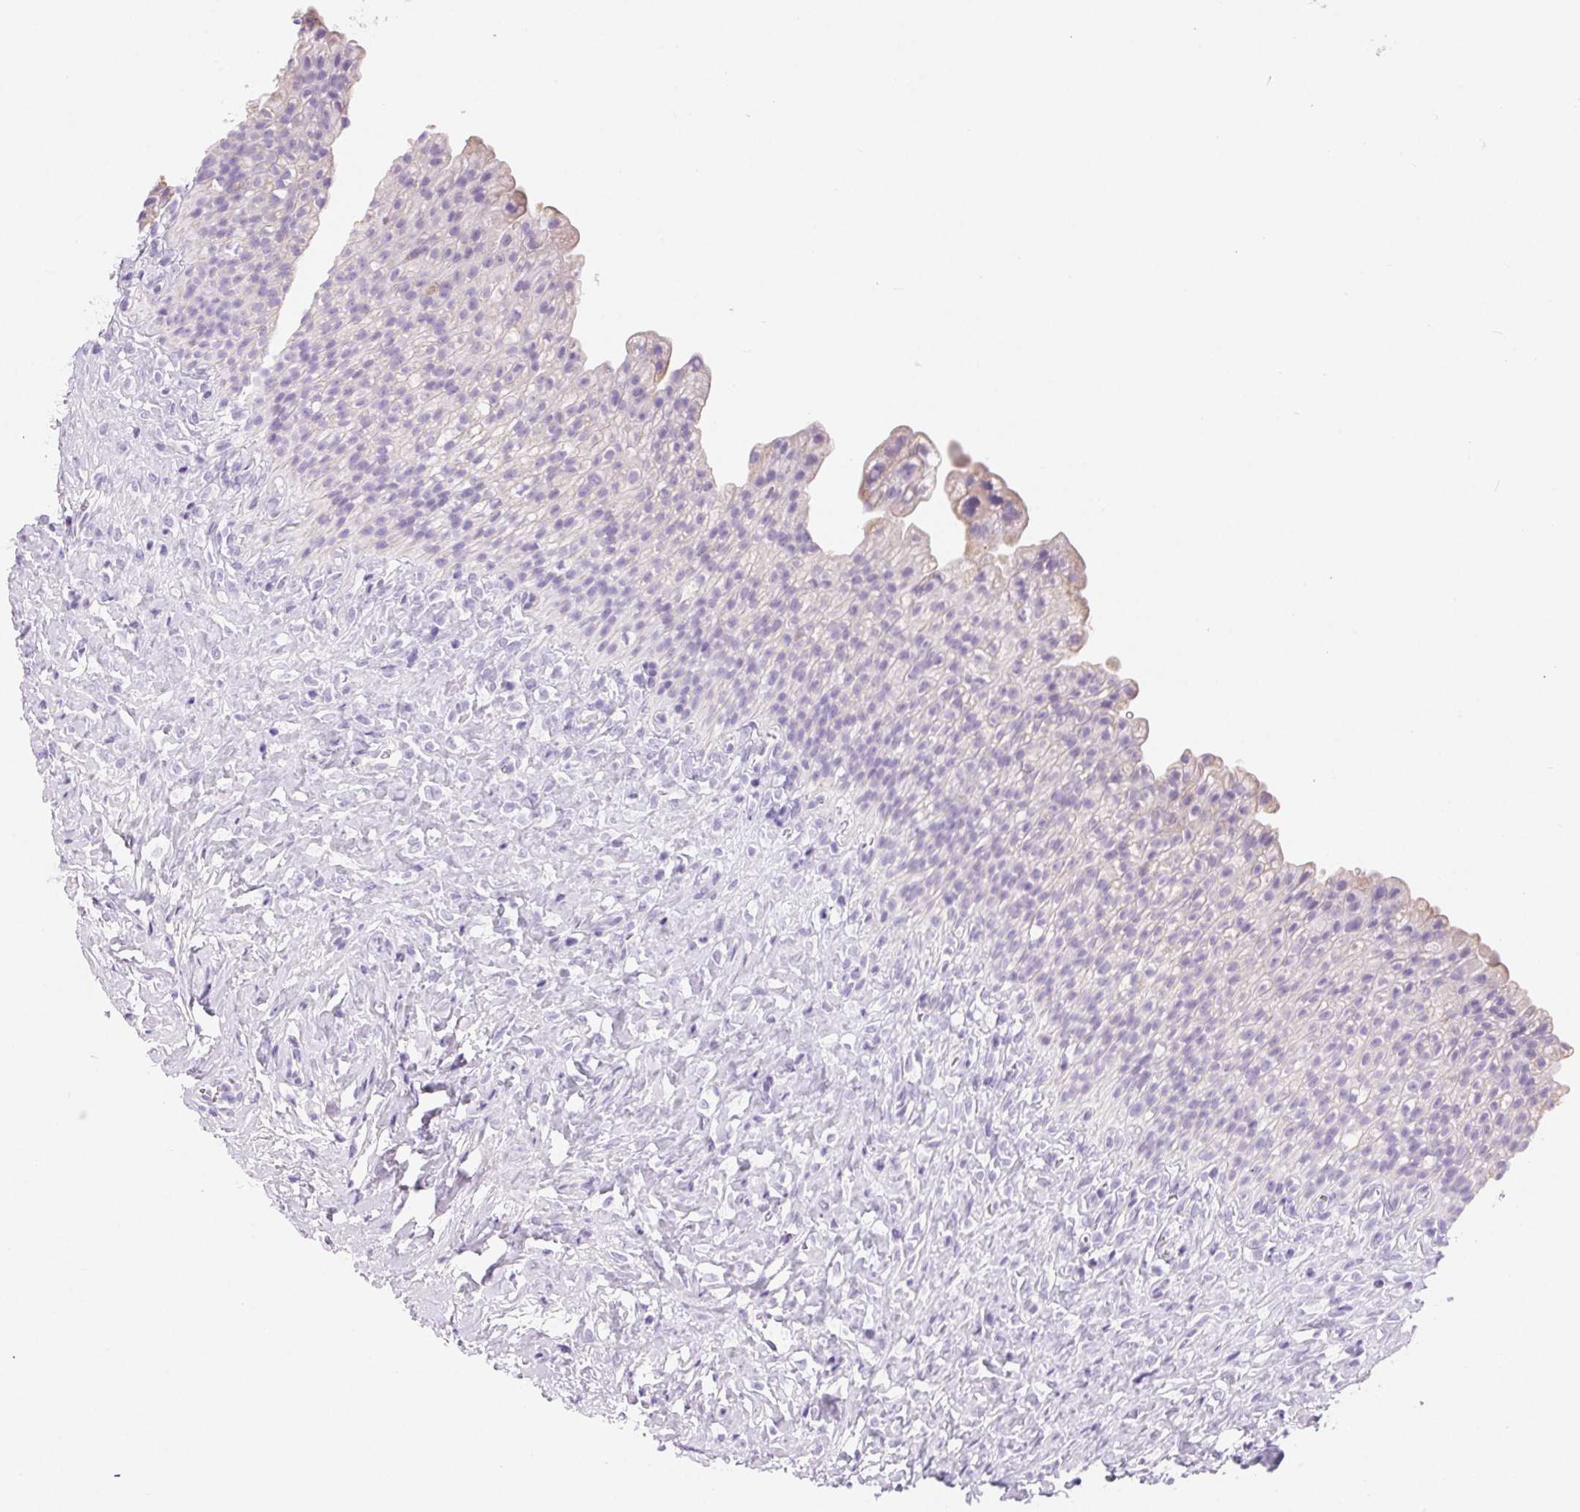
{"staining": {"intensity": "weak", "quantity": "<25%", "location": "cytoplasmic/membranous"}, "tissue": "urinary bladder", "cell_type": "Urothelial cells", "image_type": "normal", "snomed": [{"axis": "morphology", "description": "Normal tissue, NOS"}, {"axis": "topography", "description": "Urinary bladder"}, {"axis": "topography", "description": "Prostate"}], "caption": "Urothelial cells show no significant staining in normal urinary bladder. (Stains: DAB immunohistochemistry (IHC) with hematoxylin counter stain, Microscopy: brightfield microscopy at high magnification).", "gene": "CLDN16", "patient": {"sex": "male", "age": 76}}